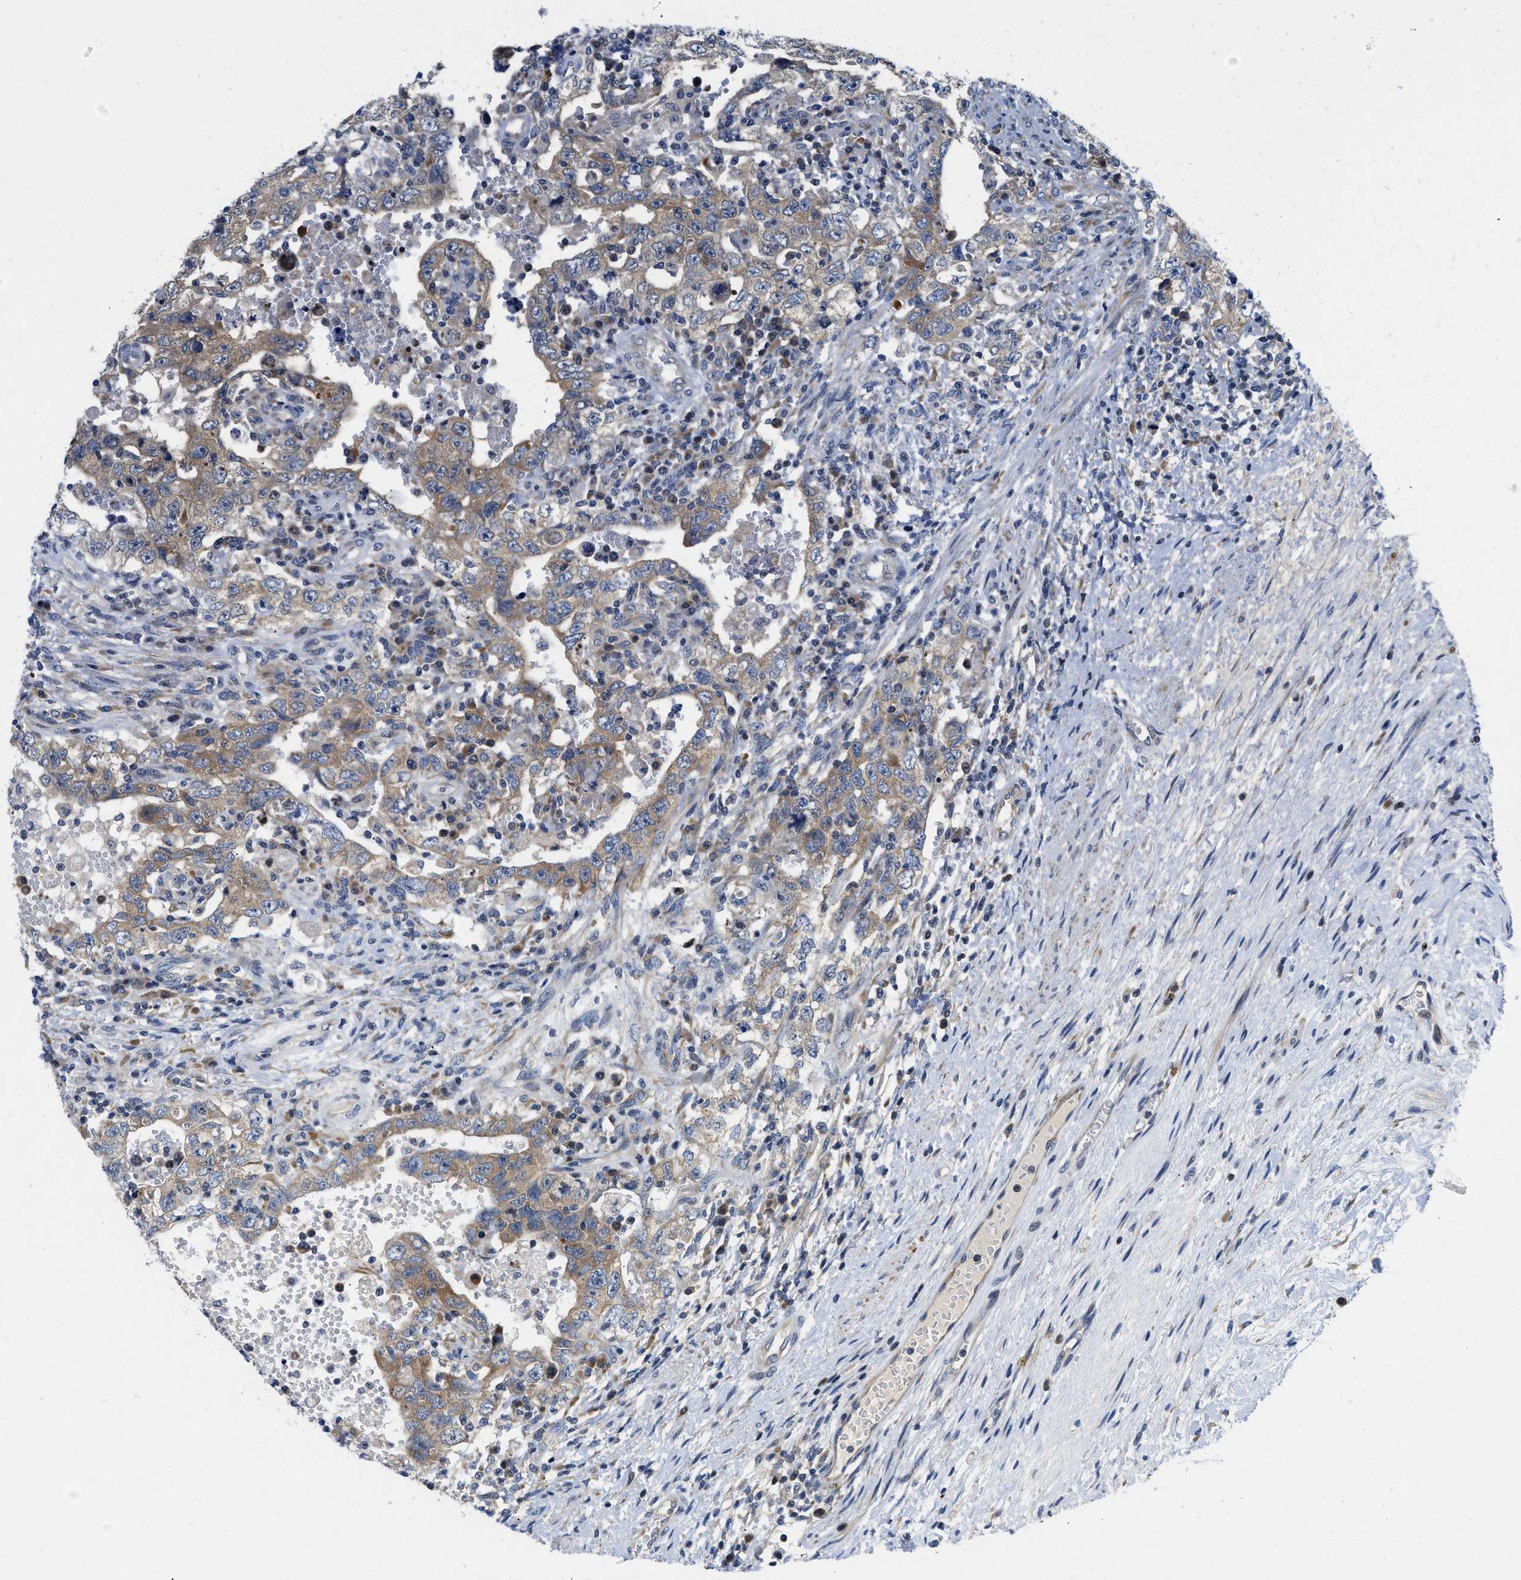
{"staining": {"intensity": "weak", "quantity": ">75%", "location": "cytoplasmic/membranous"}, "tissue": "testis cancer", "cell_type": "Tumor cells", "image_type": "cancer", "snomed": [{"axis": "morphology", "description": "Carcinoma, Embryonal, NOS"}, {"axis": "topography", "description": "Testis"}], "caption": "High-power microscopy captured an immunohistochemistry (IHC) histopathology image of testis embryonal carcinoma, revealing weak cytoplasmic/membranous positivity in approximately >75% of tumor cells.", "gene": "IKBKE", "patient": {"sex": "male", "age": 26}}